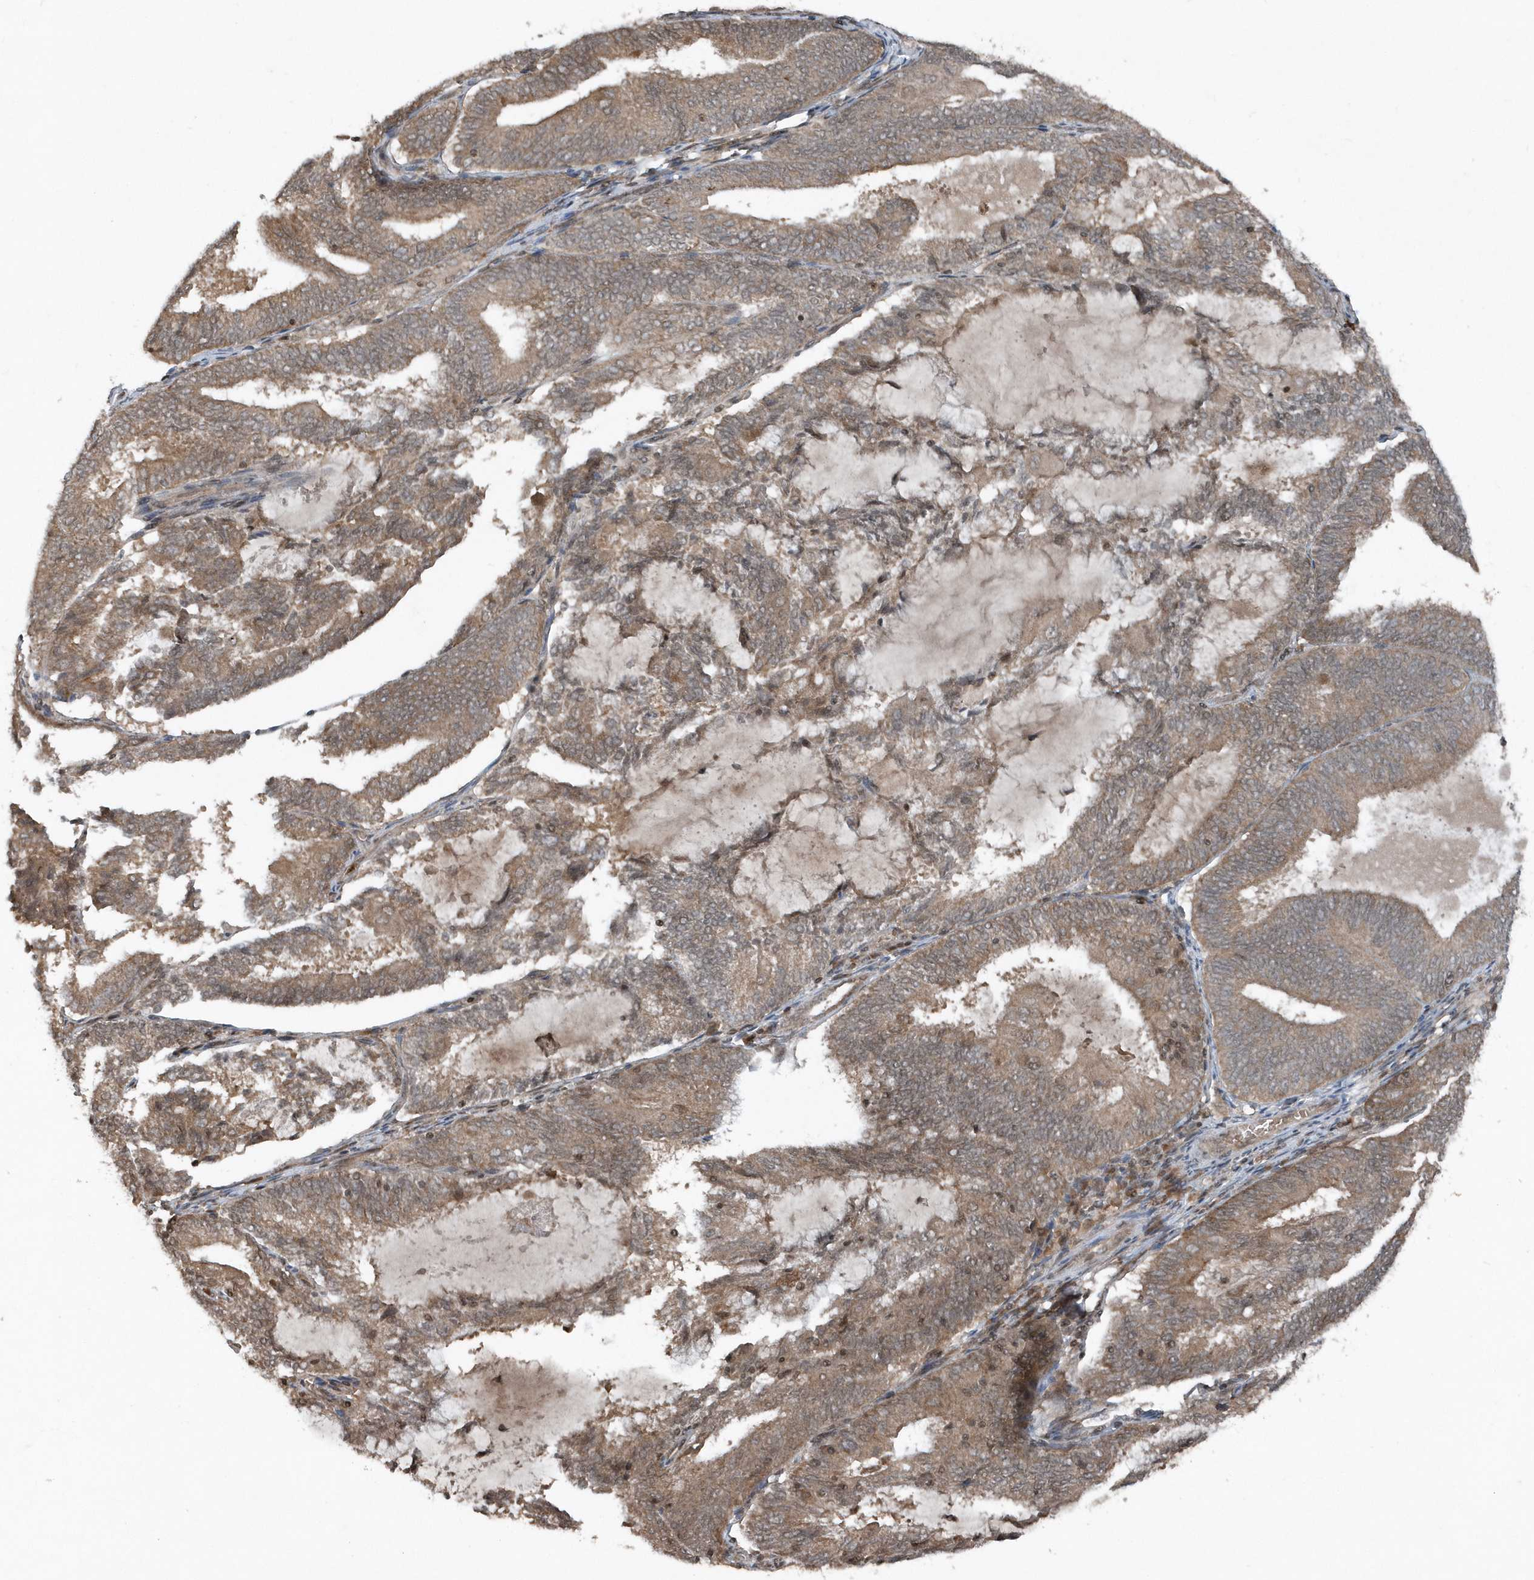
{"staining": {"intensity": "moderate", "quantity": ">75%", "location": "cytoplasmic/membranous"}, "tissue": "endometrial cancer", "cell_type": "Tumor cells", "image_type": "cancer", "snomed": [{"axis": "morphology", "description": "Adenocarcinoma, NOS"}, {"axis": "topography", "description": "Endometrium"}], "caption": "Immunohistochemistry (DAB) staining of adenocarcinoma (endometrial) exhibits moderate cytoplasmic/membranous protein expression in about >75% of tumor cells.", "gene": "EIF2B1", "patient": {"sex": "female", "age": 81}}